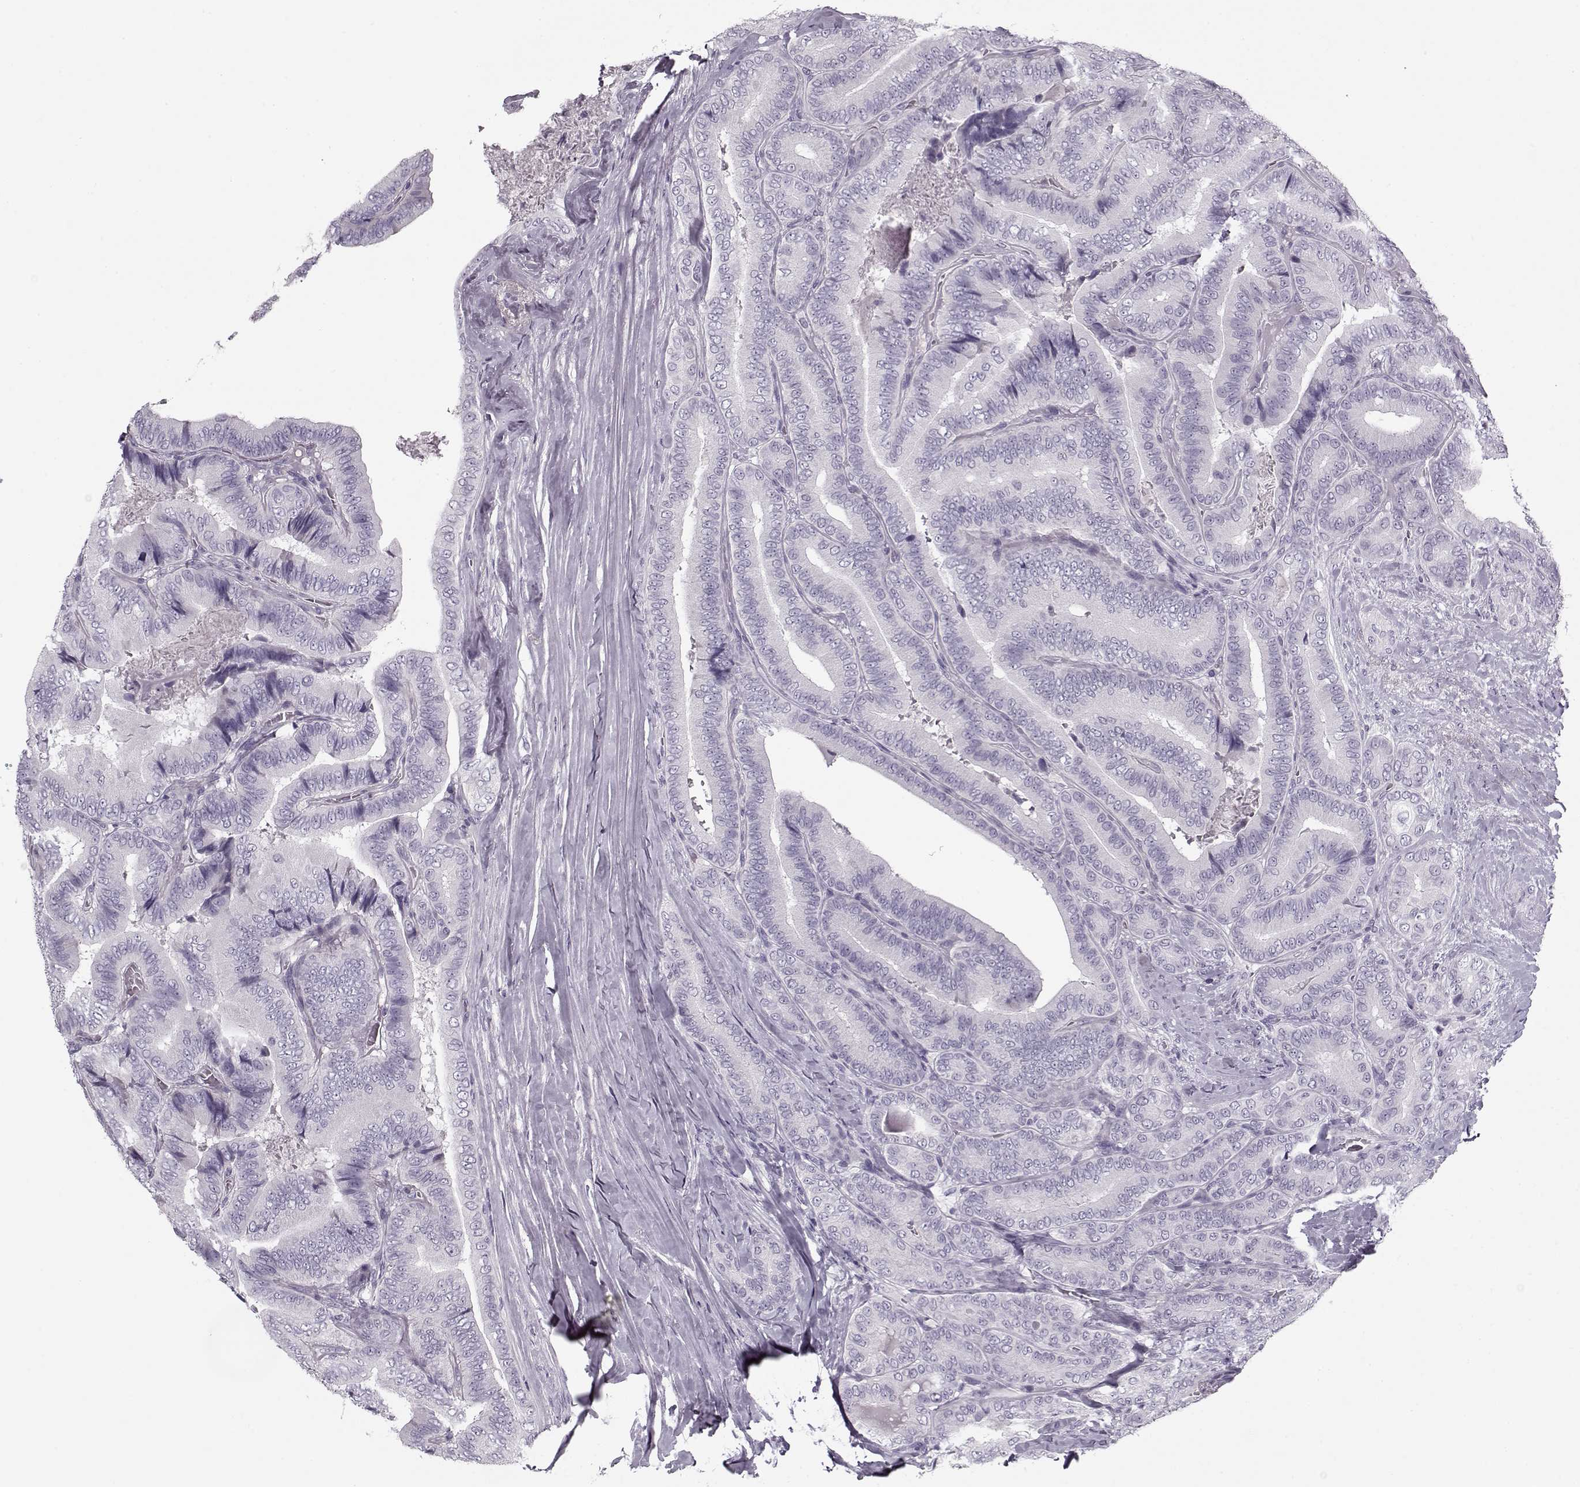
{"staining": {"intensity": "negative", "quantity": "none", "location": "none"}, "tissue": "thyroid cancer", "cell_type": "Tumor cells", "image_type": "cancer", "snomed": [{"axis": "morphology", "description": "Papillary adenocarcinoma, NOS"}, {"axis": "topography", "description": "Thyroid gland"}], "caption": "There is no significant positivity in tumor cells of thyroid cancer.", "gene": "PNMT", "patient": {"sex": "male", "age": 61}}